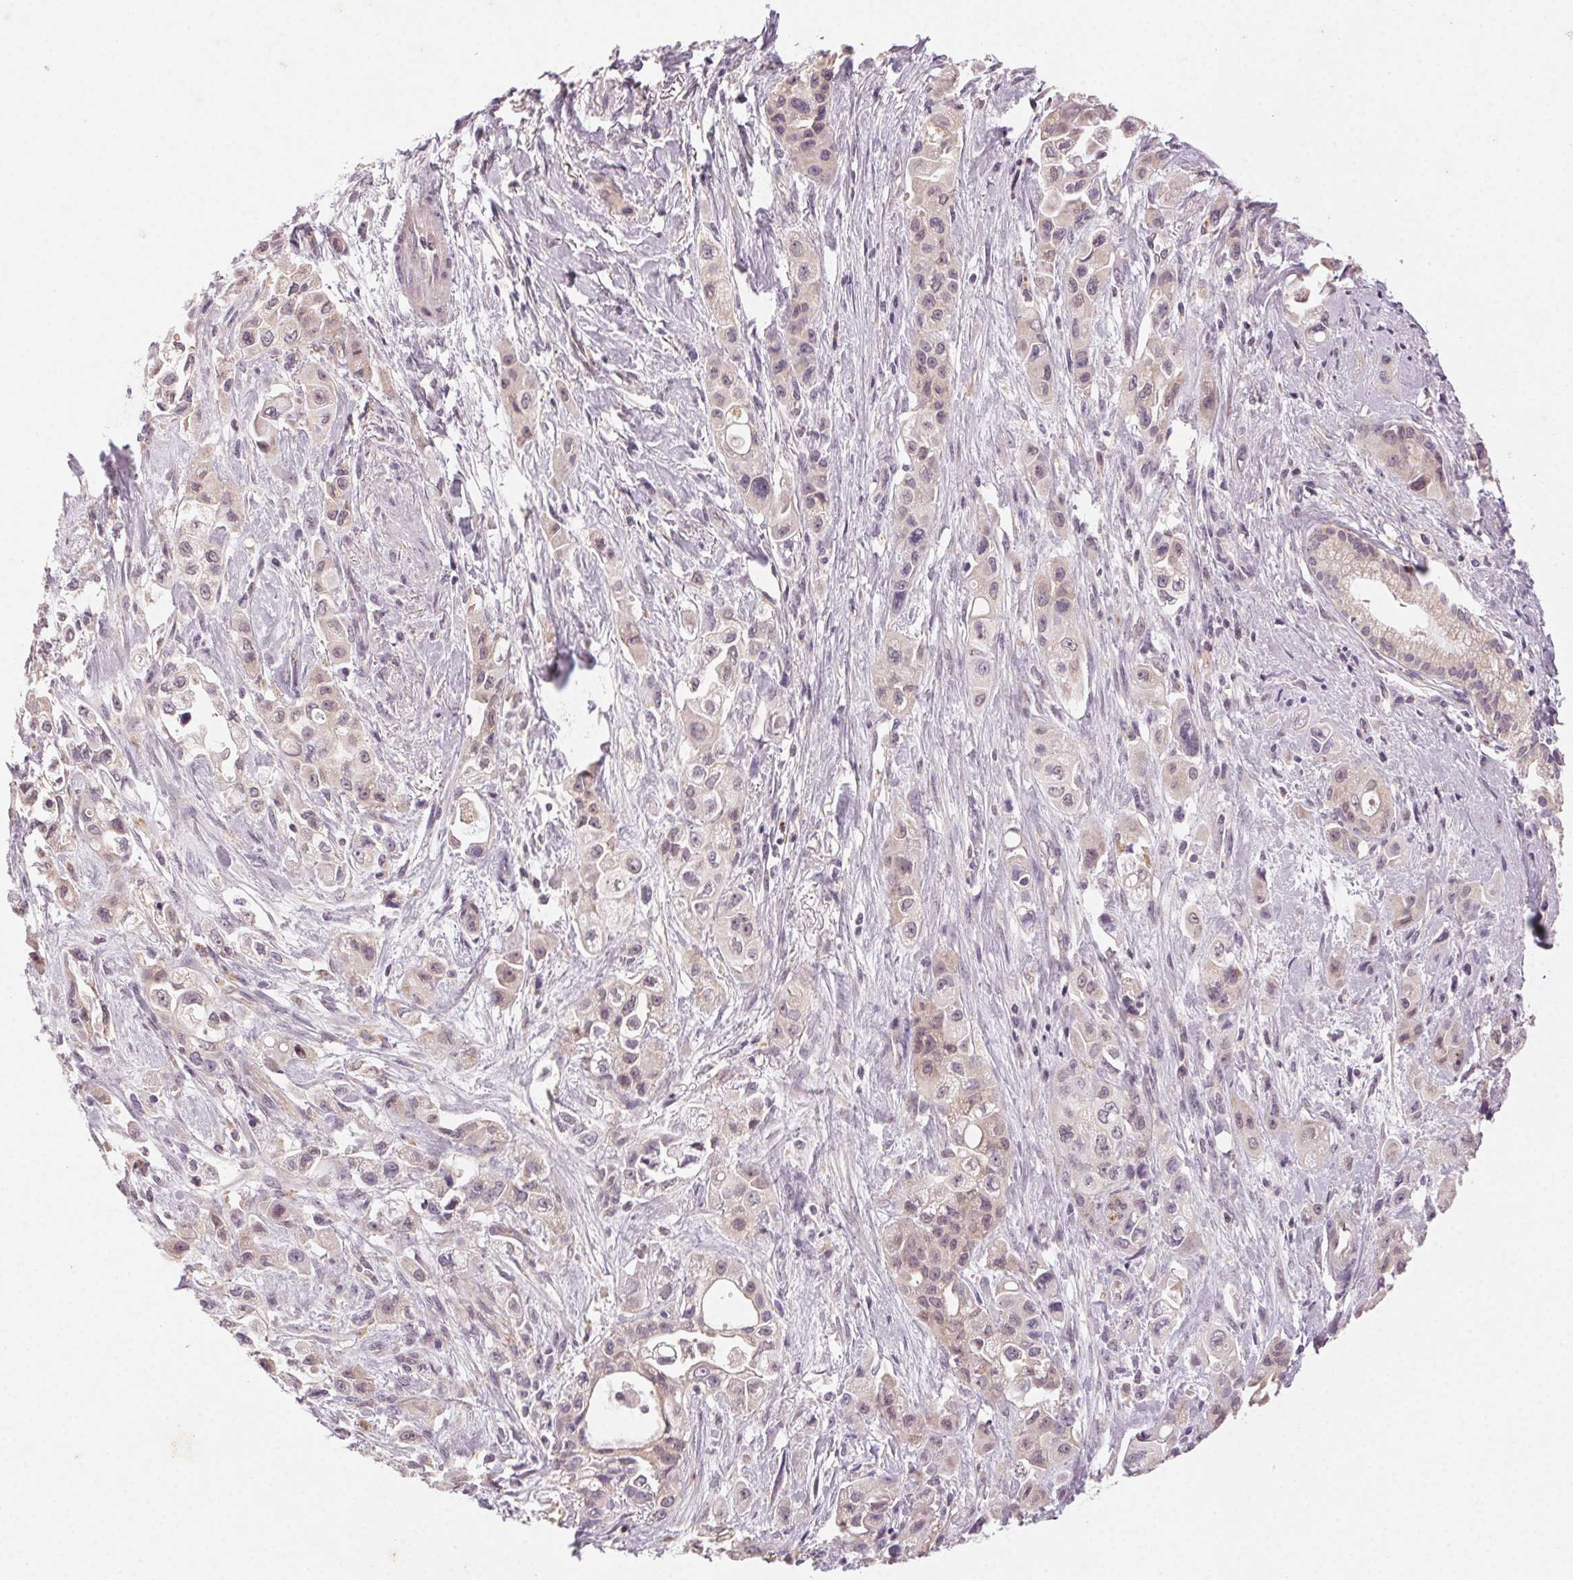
{"staining": {"intensity": "weak", "quantity": "25%-75%", "location": "cytoplasmic/membranous"}, "tissue": "pancreatic cancer", "cell_type": "Tumor cells", "image_type": "cancer", "snomed": [{"axis": "morphology", "description": "Adenocarcinoma, NOS"}, {"axis": "topography", "description": "Pancreas"}], "caption": "IHC image of neoplastic tissue: human pancreatic adenocarcinoma stained using immunohistochemistry (IHC) displays low levels of weak protein expression localized specifically in the cytoplasmic/membranous of tumor cells, appearing as a cytoplasmic/membranous brown color.", "gene": "NCOA4", "patient": {"sex": "female", "age": 66}}